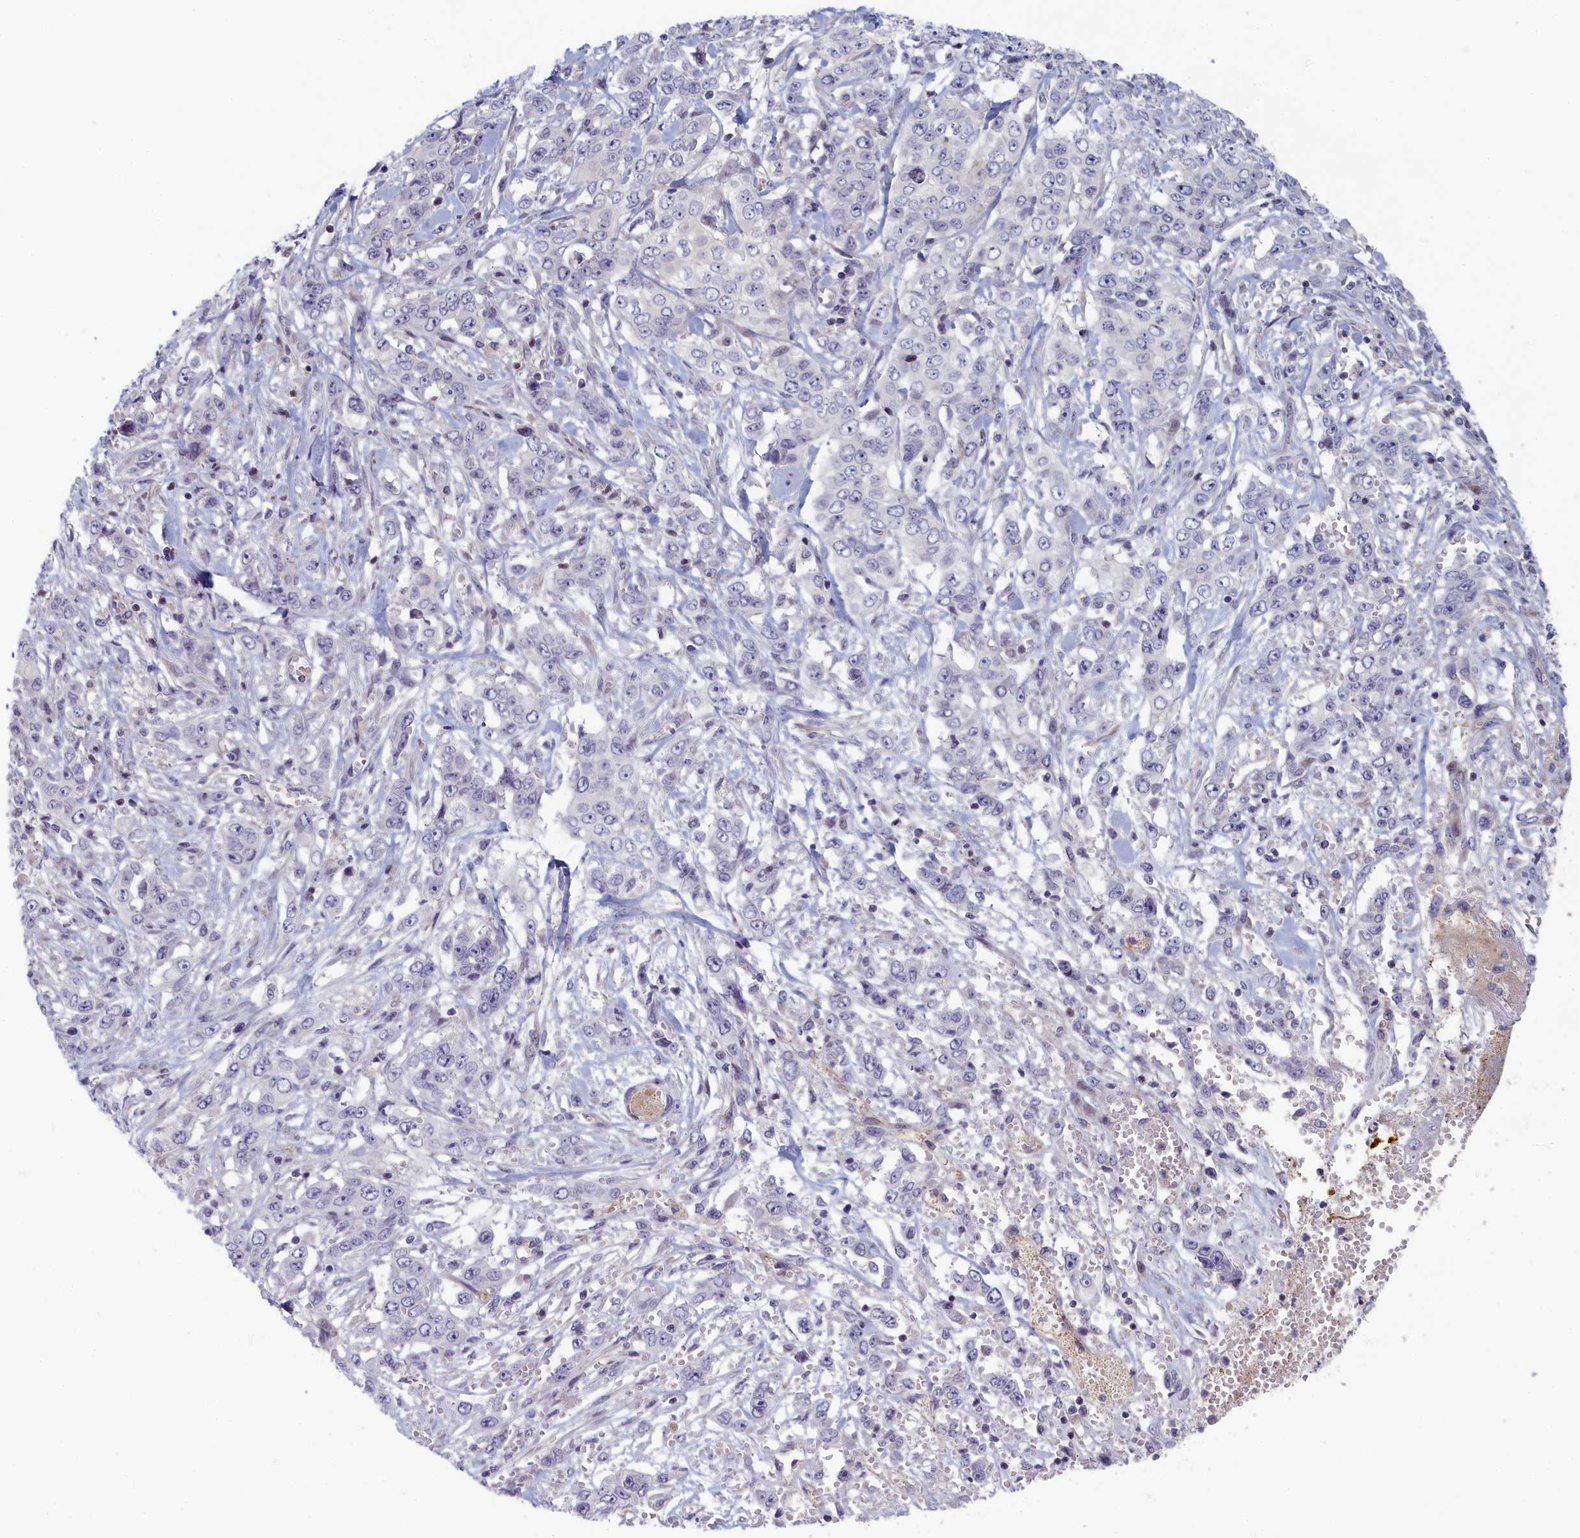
{"staining": {"intensity": "negative", "quantity": "none", "location": "none"}, "tissue": "stomach cancer", "cell_type": "Tumor cells", "image_type": "cancer", "snomed": [{"axis": "morphology", "description": "Adenocarcinoma, NOS"}, {"axis": "topography", "description": "Stomach, upper"}], "caption": "IHC micrograph of stomach adenocarcinoma stained for a protein (brown), which exhibits no positivity in tumor cells.", "gene": "INTS4", "patient": {"sex": "male", "age": 62}}